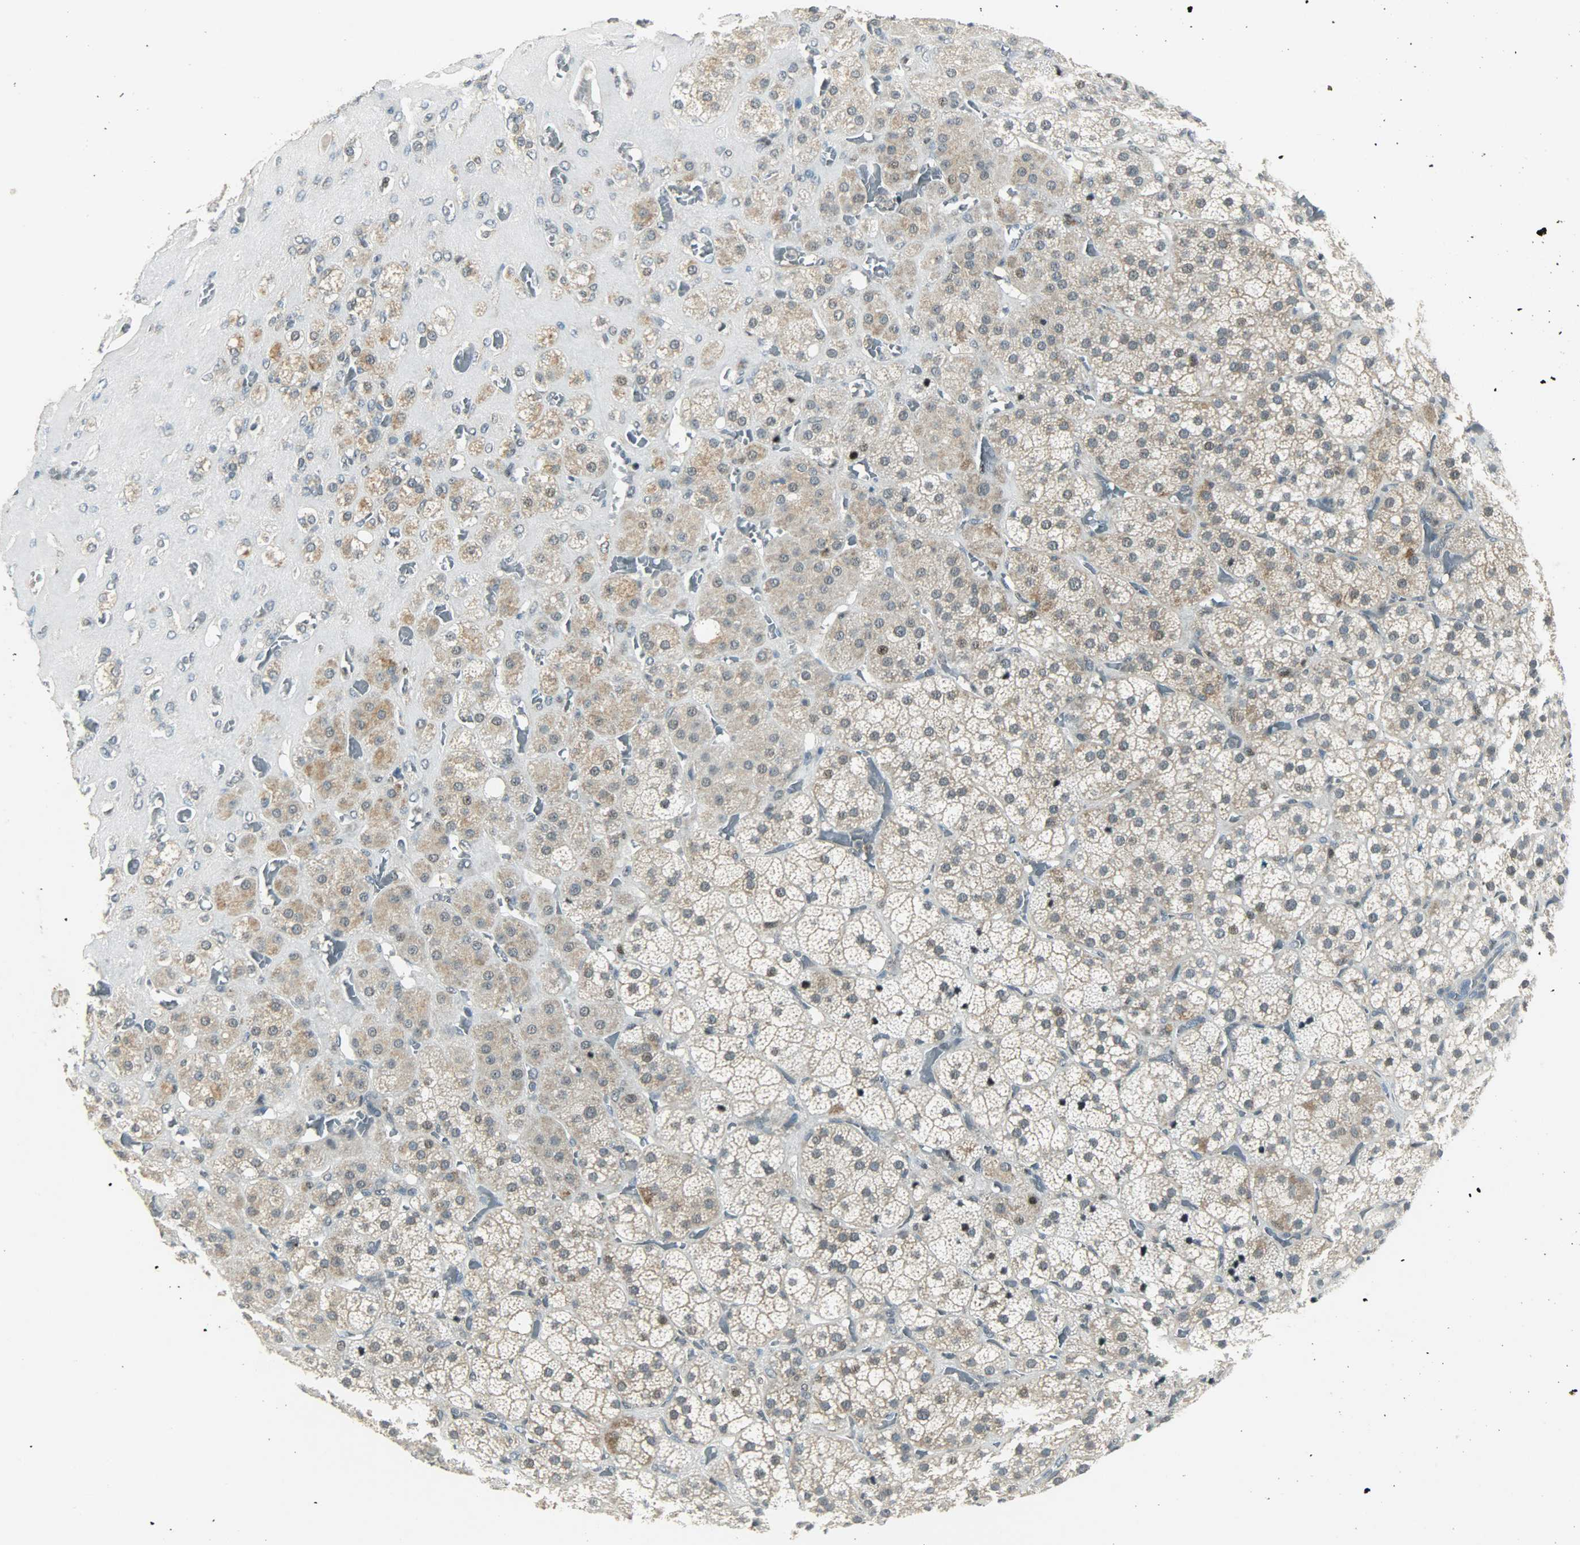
{"staining": {"intensity": "weak", "quantity": "25%-75%", "location": "cytoplasmic/membranous,nuclear"}, "tissue": "adrenal gland", "cell_type": "Glandular cells", "image_type": "normal", "snomed": [{"axis": "morphology", "description": "Normal tissue, NOS"}, {"axis": "topography", "description": "Adrenal gland"}], "caption": "This is an image of IHC staining of unremarkable adrenal gland, which shows weak expression in the cytoplasmic/membranous,nuclear of glandular cells.", "gene": "IL15", "patient": {"sex": "female", "age": 71}}